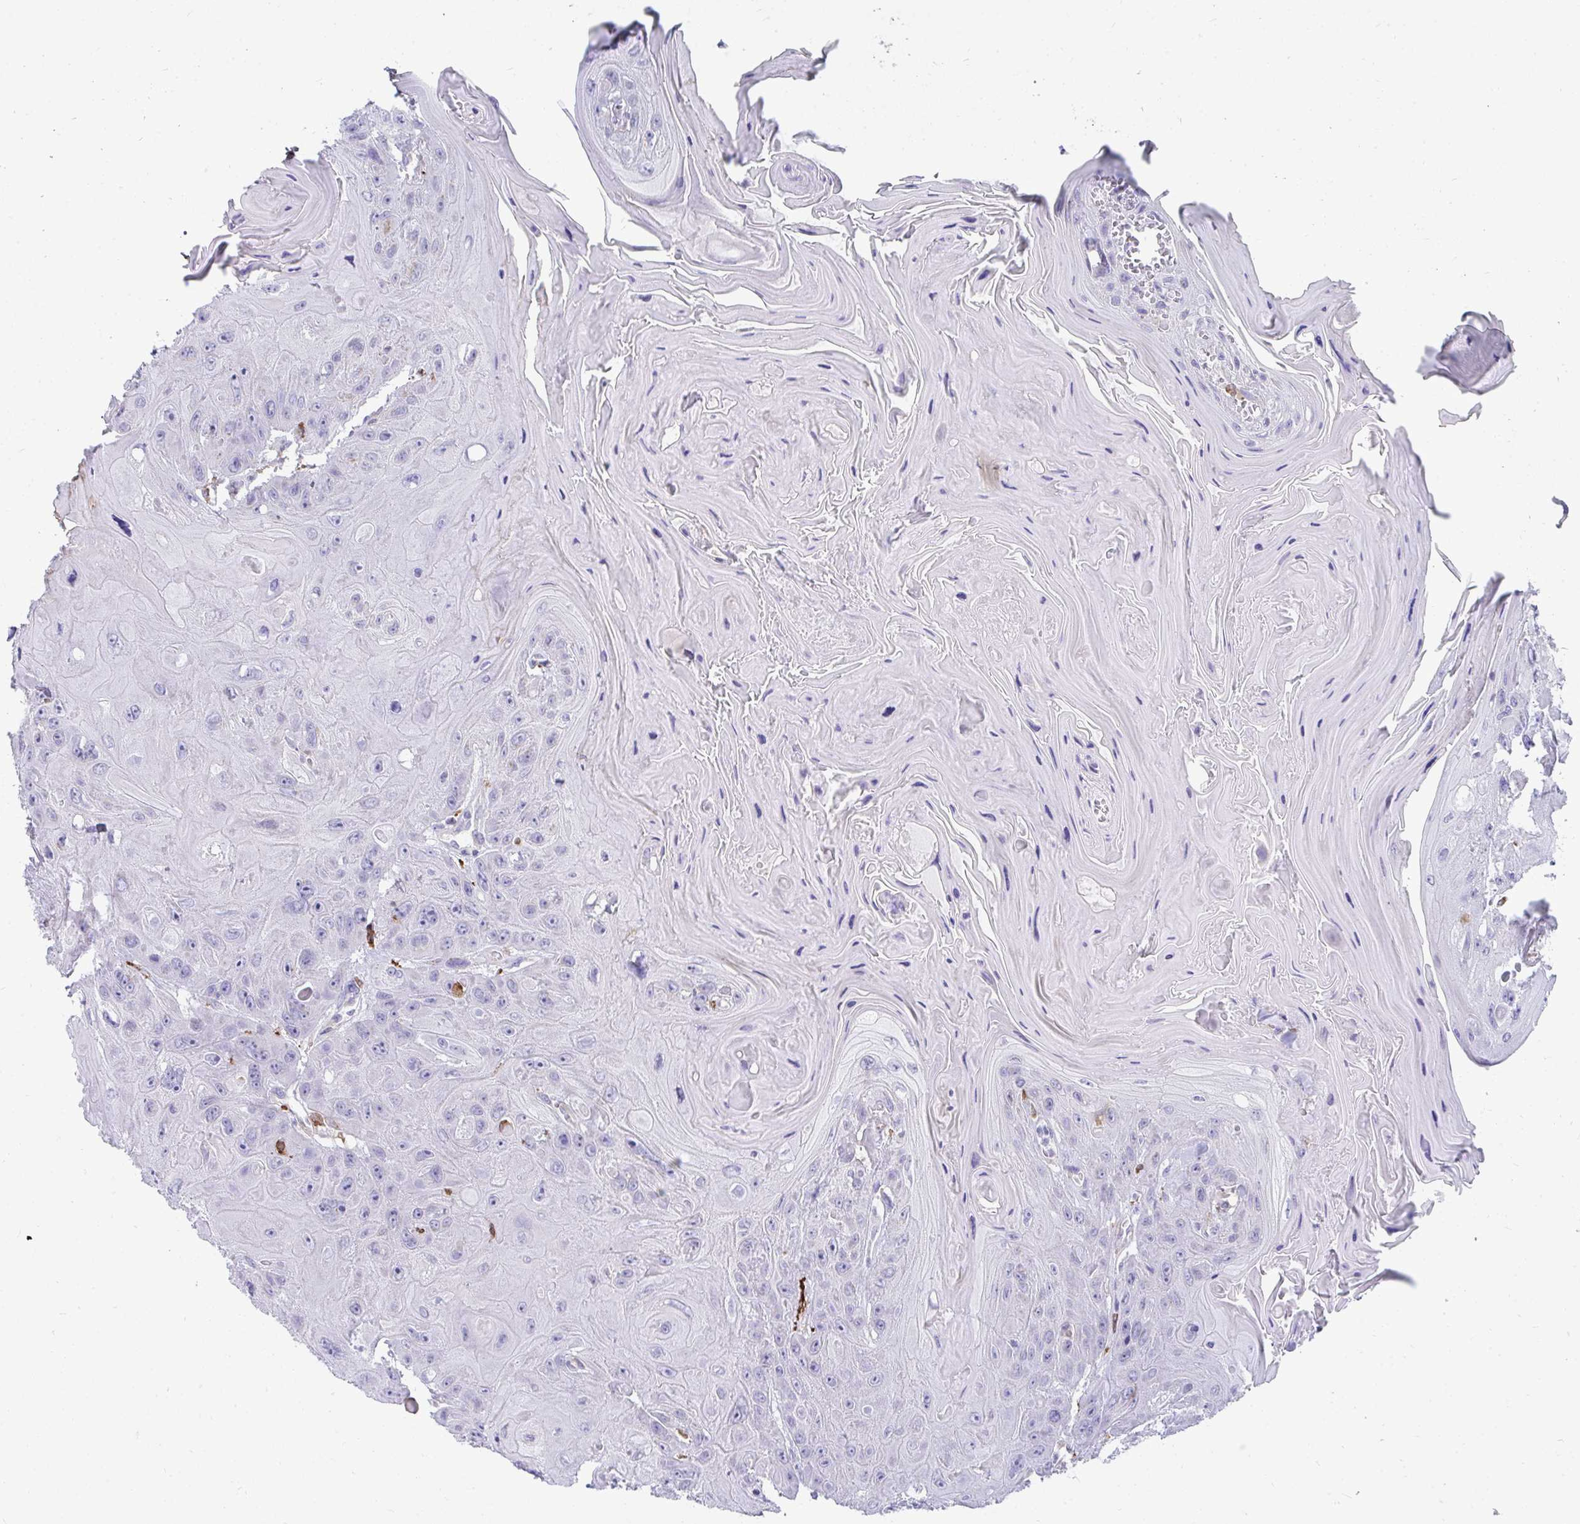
{"staining": {"intensity": "negative", "quantity": "none", "location": "none"}, "tissue": "head and neck cancer", "cell_type": "Tumor cells", "image_type": "cancer", "snomed": [{"axis": "morphology", "description": "Squamous cell carcinoma, NOS"}, {"axis": "topography", "description": "Head-Neck"}], "caption": "Protein analysis of head and neck cancer reveals no significant staining in tumor cells.", "gene": "CD163", "patient": {"sex": "female", "age": 59}}